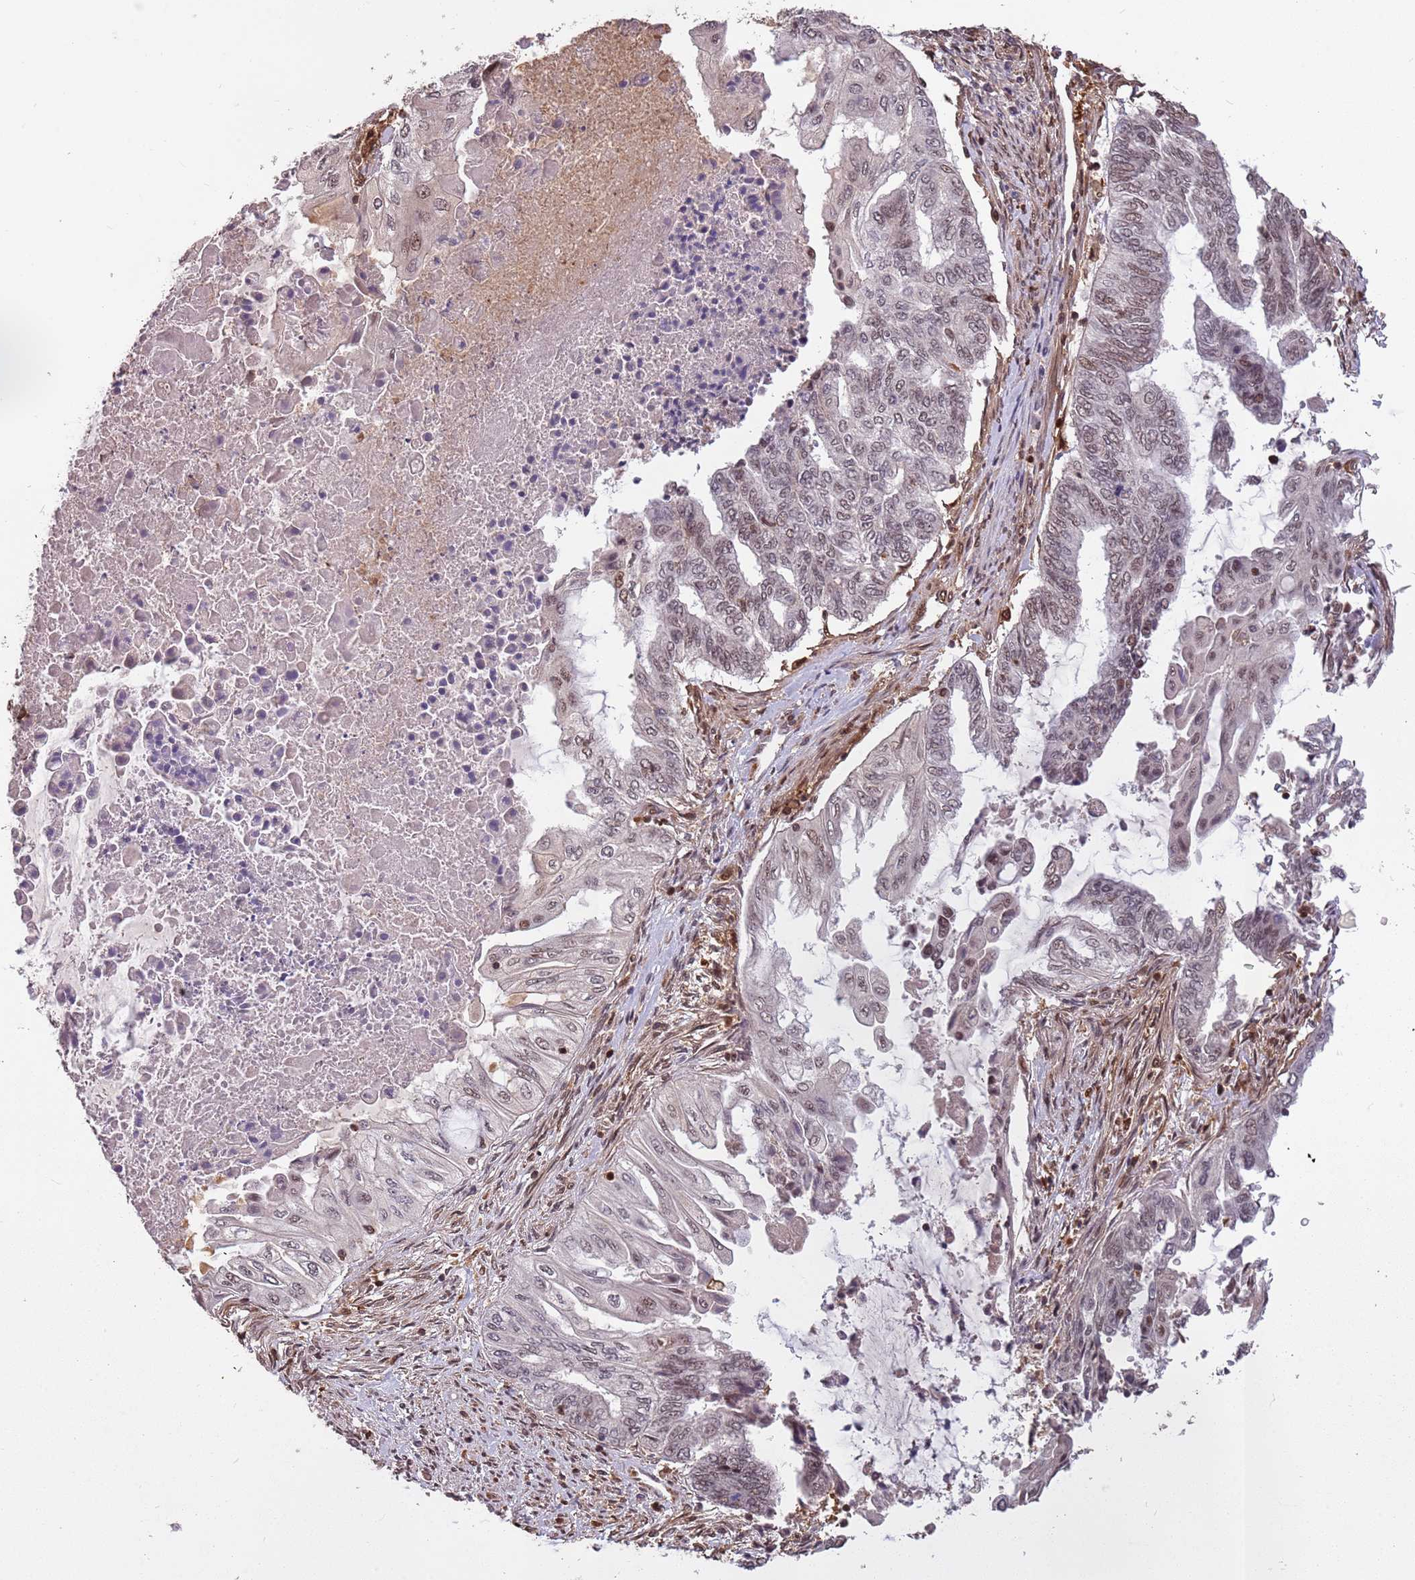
{"staining": {"intensity": "weak", "quantity": "25%-75%", "location": "nuclear"}, "tissue": "endometrial cancer", "cell_type": "Tumor cells", "image_type": "cancer", "snomed": [{"axis": "morphology", "description": "Adenocarcinoma, NOS"}, {"axis": "topography", "description": "Uterus"}, {"axis": "topography", "description": "Endometrium"}], "caption": "A brown stain labels weak nuclear expression of a protein in endometrial adenocarcinoma tumor cells.", "gene": "GBP2", "patient": {"sex": "female", "age": 70}}